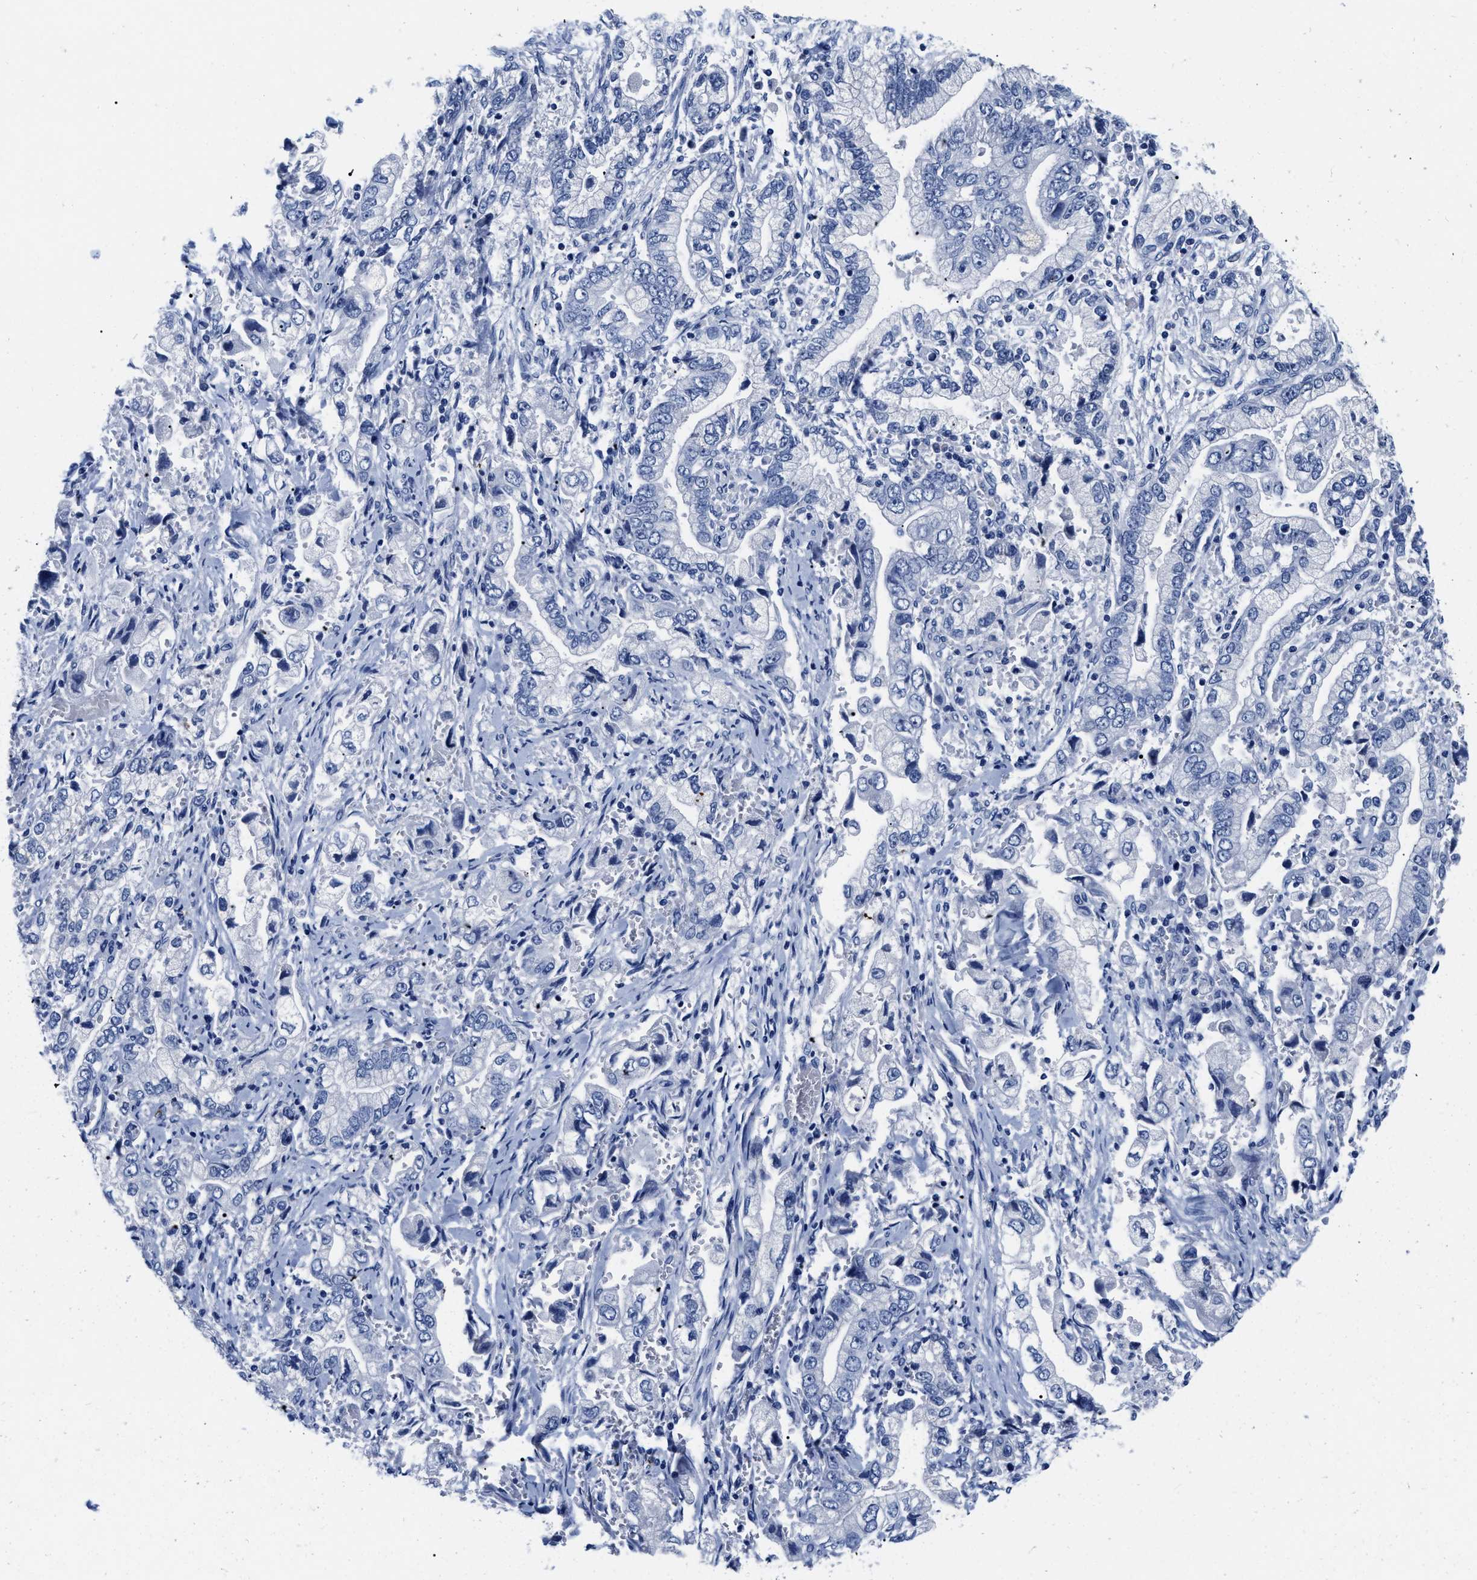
{"staining": {"intensity": "negative", "quantity": "none", "location": "none"}, "tissue": "stomach cancer", "cell_type": "Tumor cells", "image_type": "cancer", "snomed": [{"axis": "morphology", "description": "Normal tissue, NOS"}, {"axis": "morphology", "description": "Adenocarcinoma, NOS"}, {"axis": "topography", "description": "Stomach"}], "caption": "Stomach cancer (adenocarcinoma) was stained to show a protein in brown. There is no significant expression in tumor cells.", "gene": "CER1", "patient": {"sex": "male", "age": 62}}